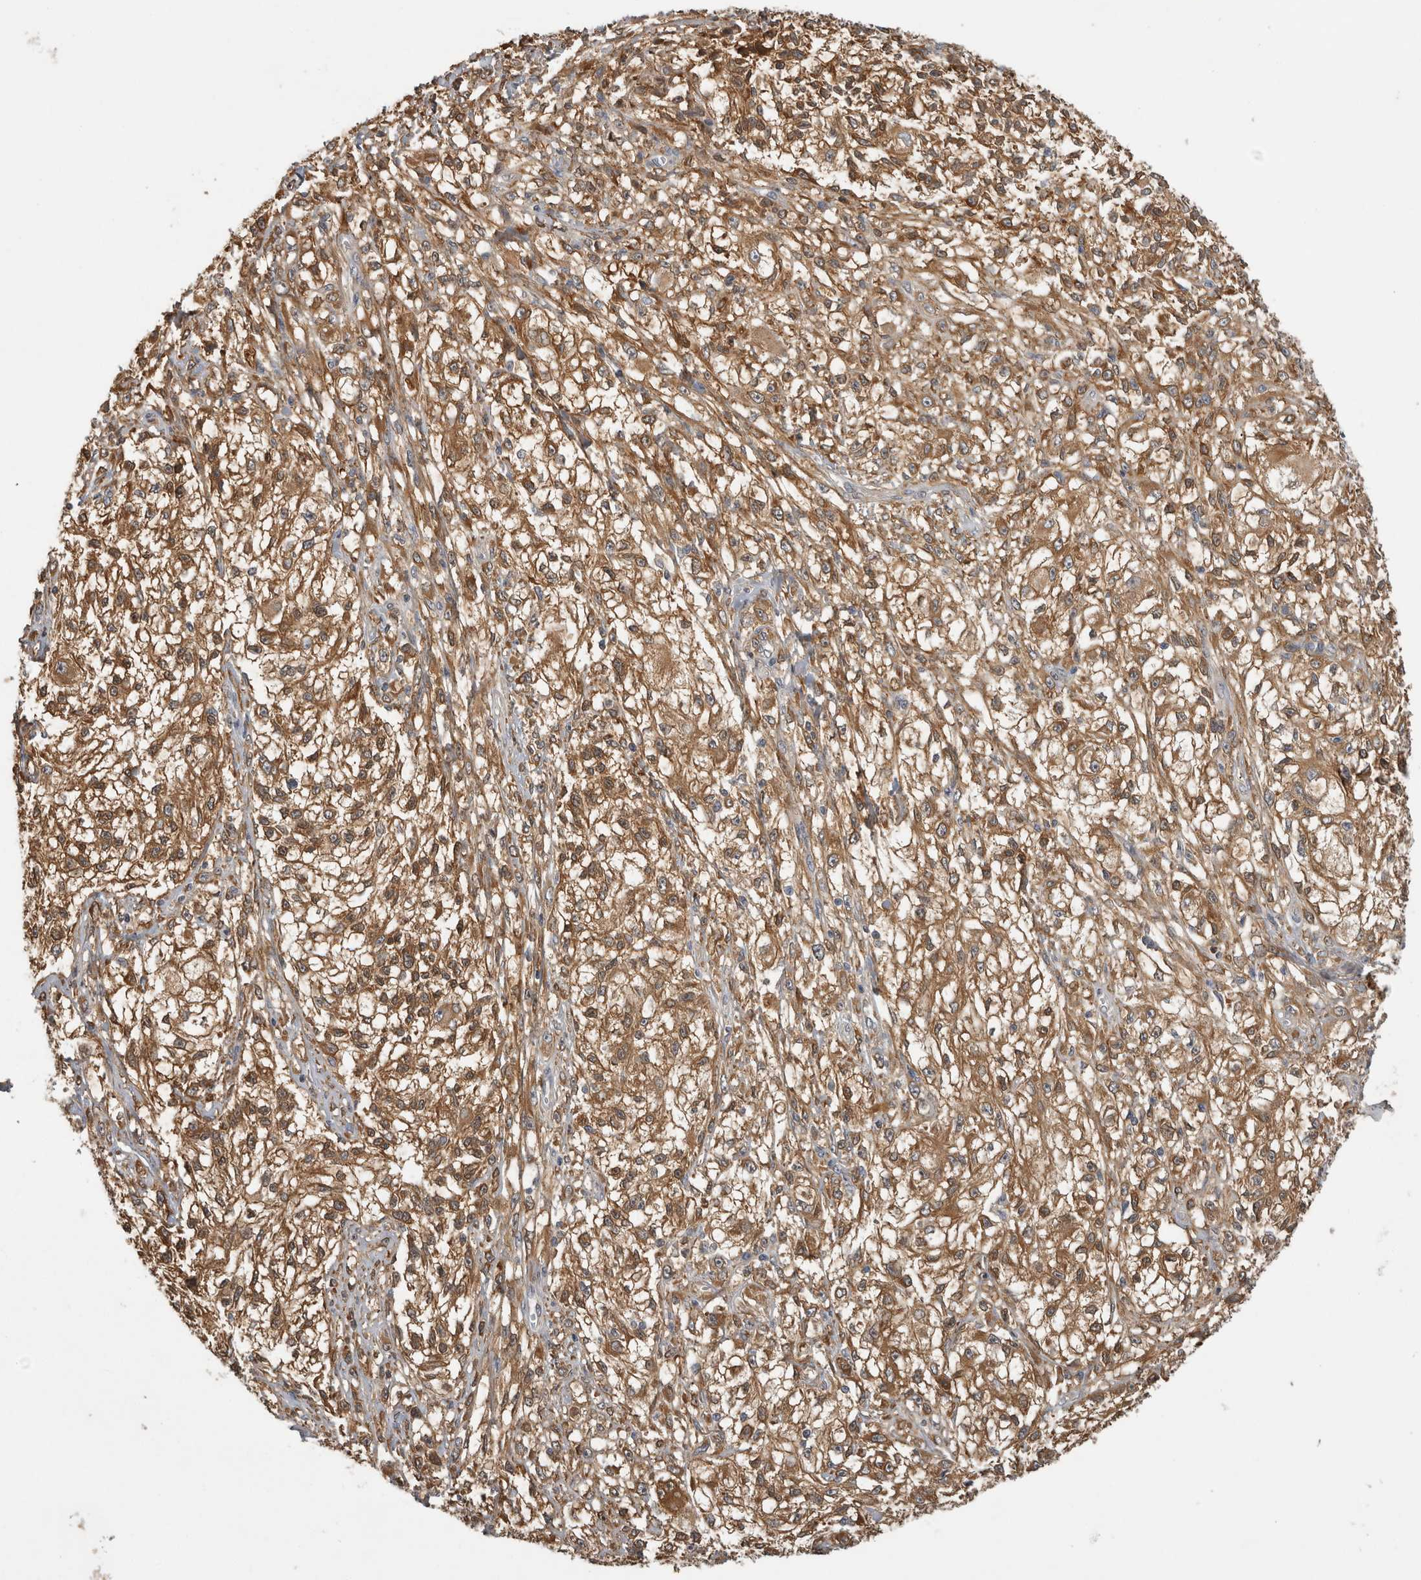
{"staining": {"intensity": "moderate", "quantity": ">75%", "location": "cytoplasmic/membranous"}, "tissue": "melanoma", "cell_type": "Tumor cells", "image_type": "cancer", "snomed": [{"axis": "morphology", "description": "Malignant melanoma, NOS"}, {"axis": "topography", "description": "Skin of head"}], "caption": "Protein staining of melanoma tissue shows moderate cytoplasmic/membranous expression in approximately >75% of tumor cells.", "gene": "TRMT61B", "patient": {"sex": "male", "age": 83}}